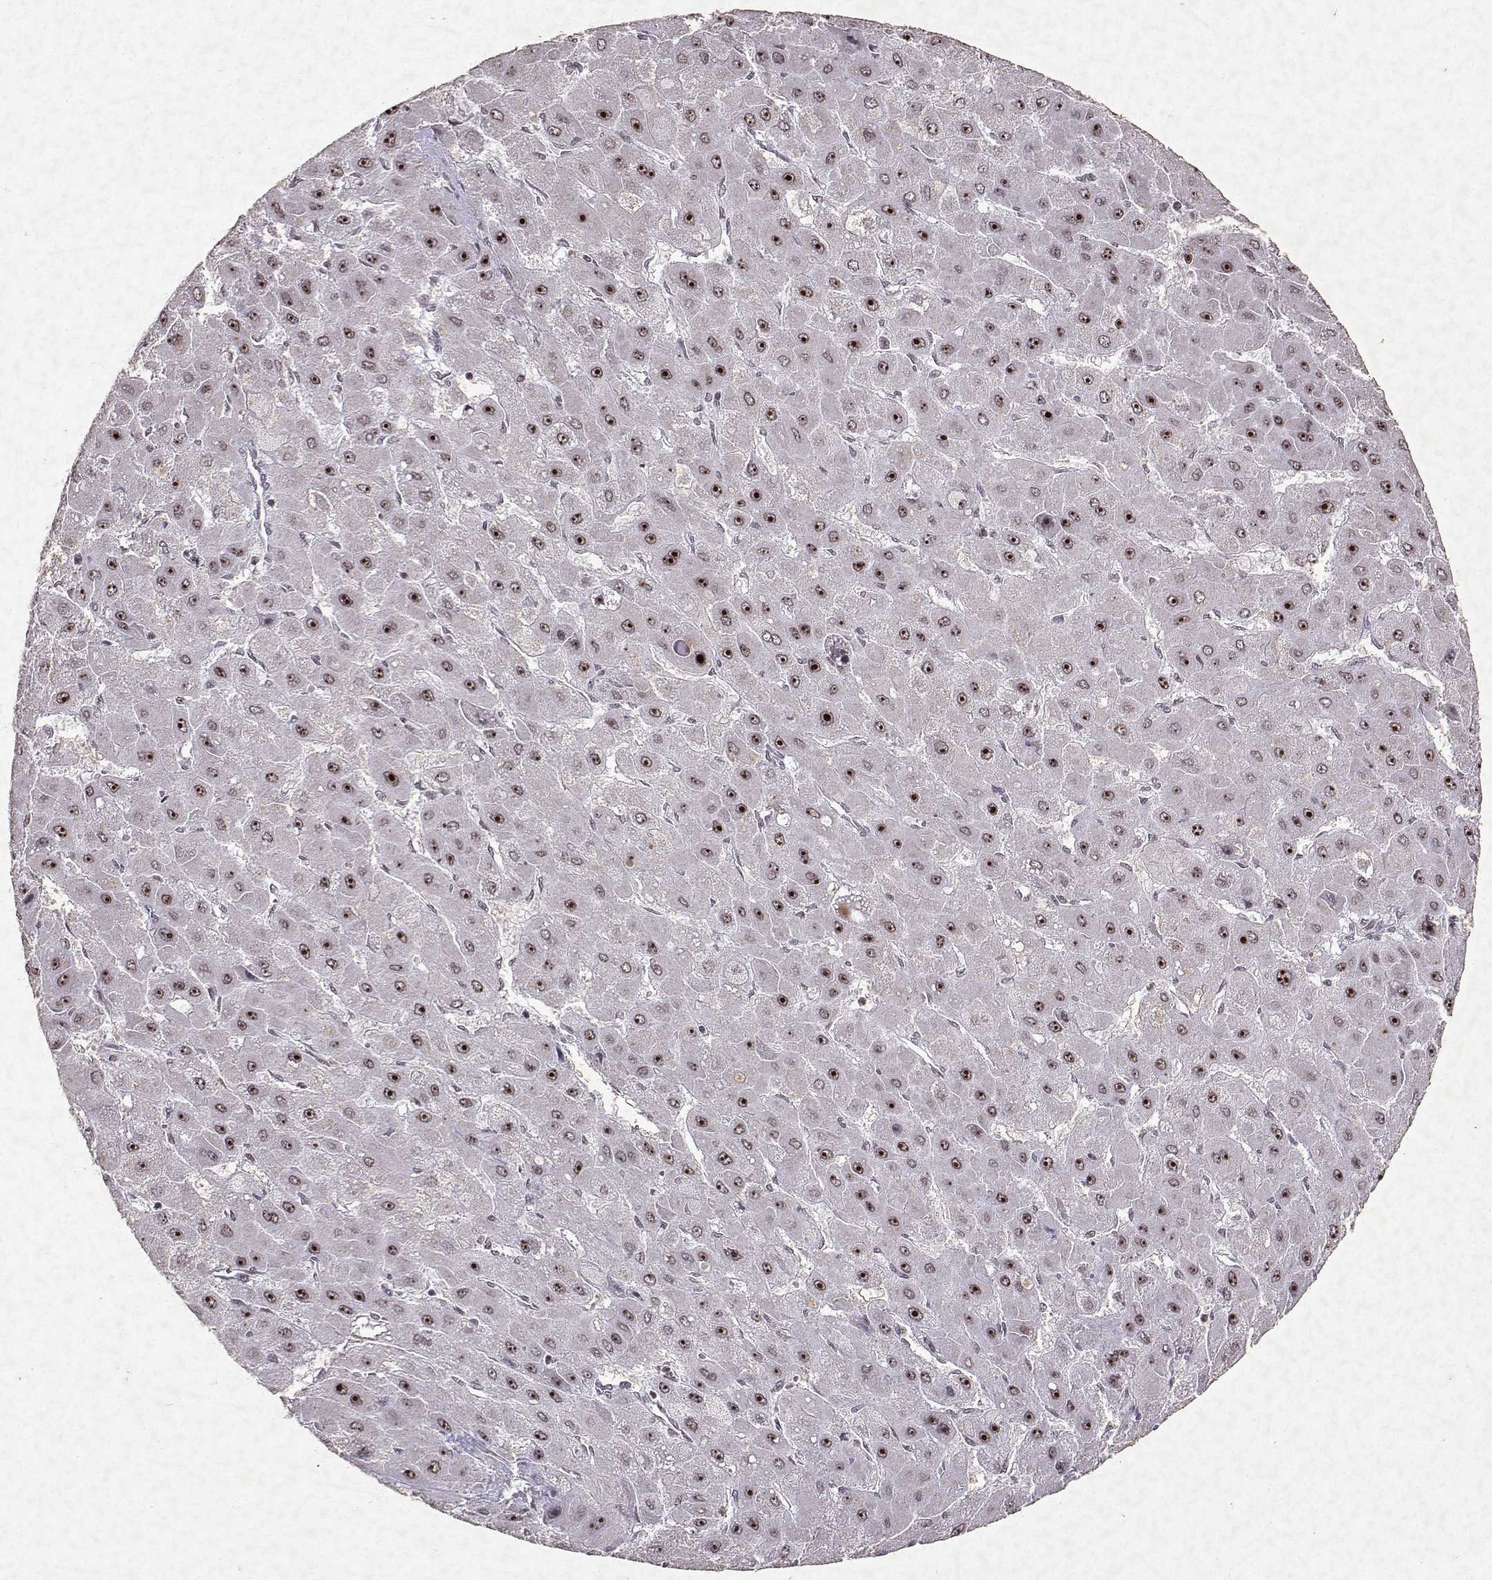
{"staining": {"intensity": "moderate", "quantity": ">75%", "location": "nuclear"}, "tissue": "liver cancer", "cell_type": "Tumor cells", "image_type": "cancer", "snomed": [{"axis": "morphology", "description": "Carcinoma, Hepatocellular, NOS"}, {"axis": "topography", "description": "Liver"}], "caption": "Protein staining demonstrates moderate nuclear positivity in about >75% of tumor cells in liver cancer (hepatocellular carcinoma).", "gene": "DDX56", "patient": {"sex": "female", "age": 25}}